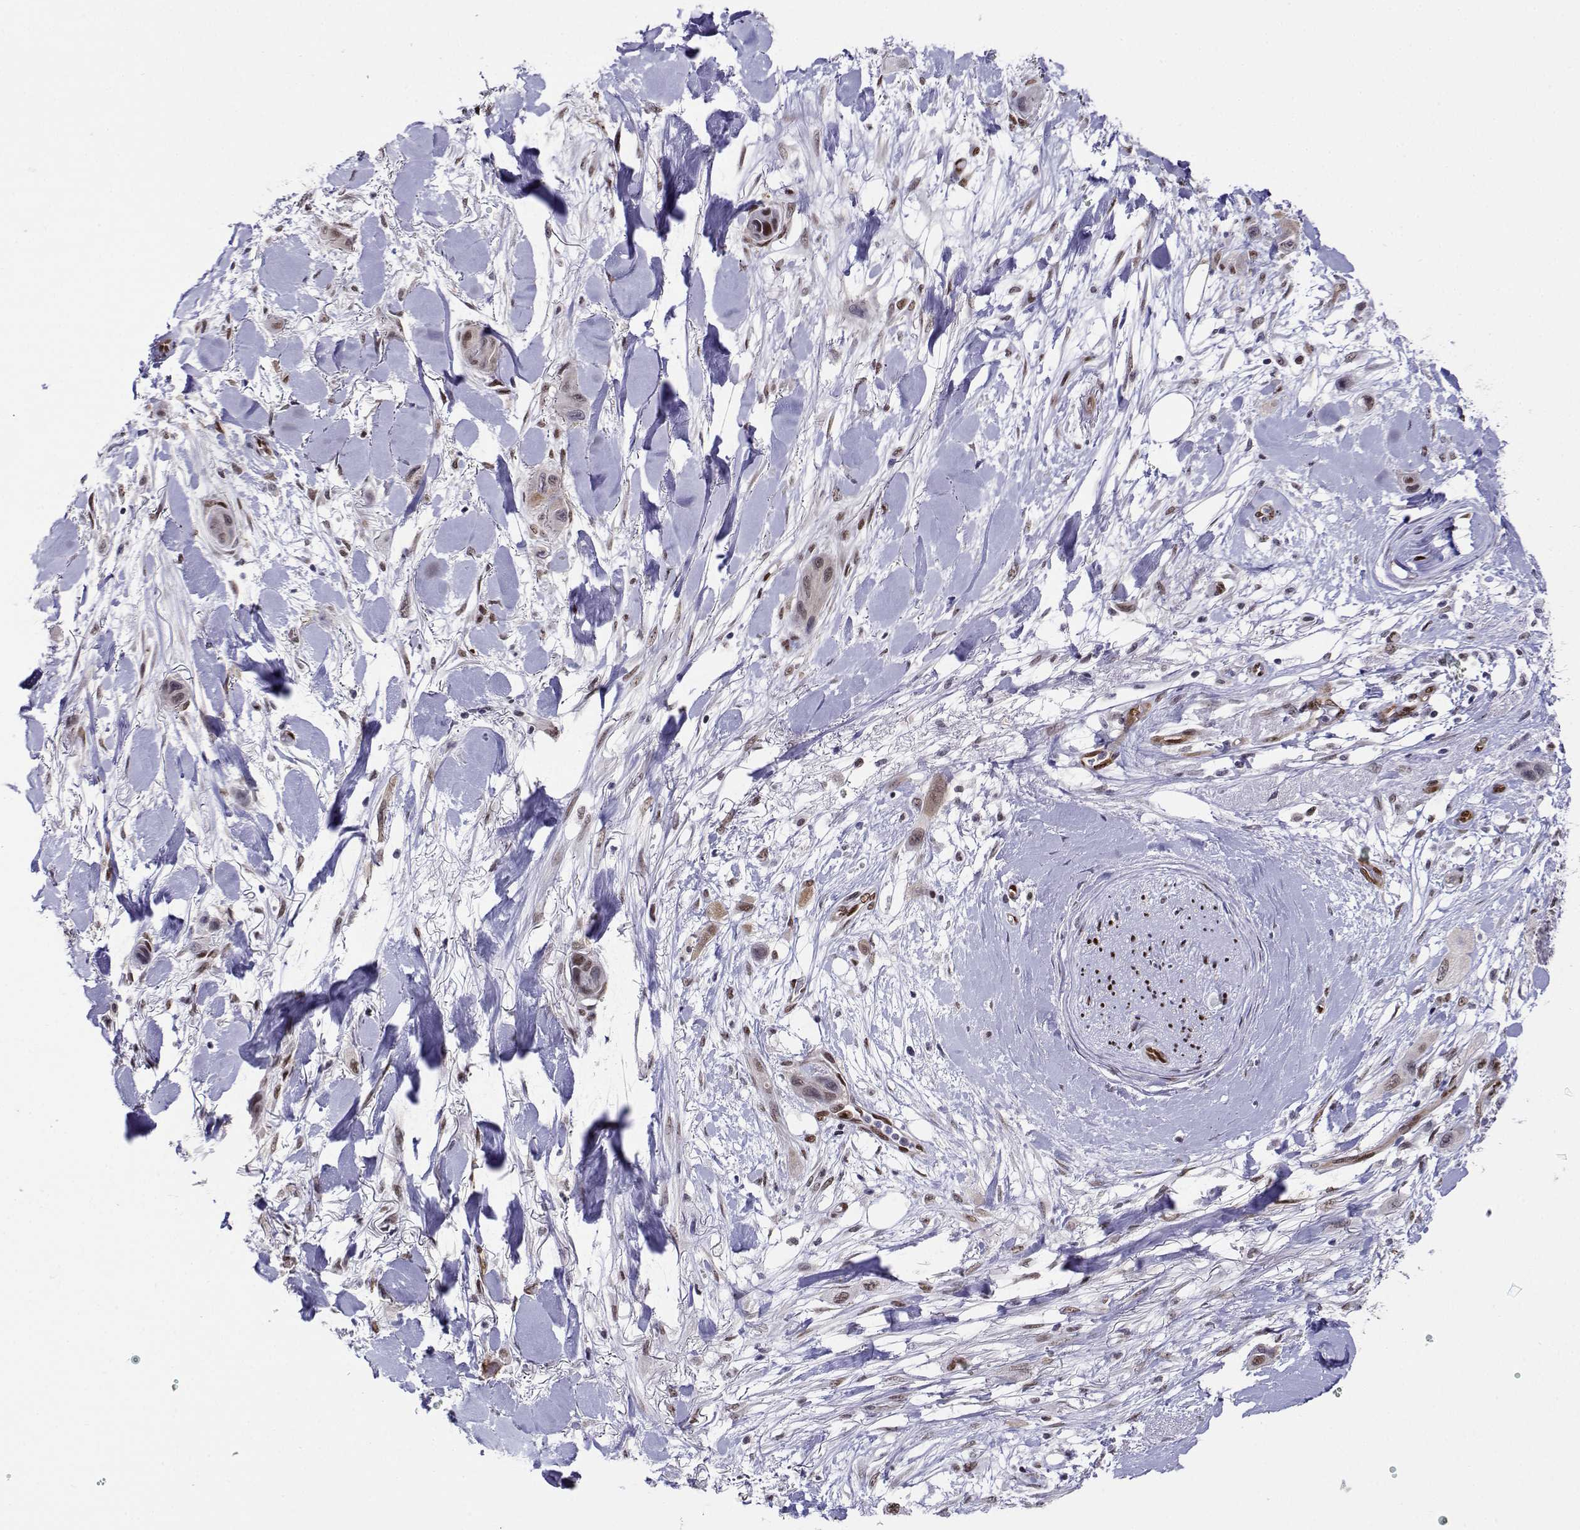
{"staining": {"intensity": "weak", "quantity": "<25%", "location": "nuclear"}, "tissue": "skin cancer", "cell_type": "Tumor cells", "image_type": "cancer", "snomed": [{"axis": "morphology", "description": "Squamous cell carcinoma, NOS"}, {"axis": "topography", "description": "Skin"}], "caption": "Tumor cells are negative for protein expression in human squamous cell carcinoma (skin).", "gene": "ERF", "patient": {"sex": "male", "age": 79}}